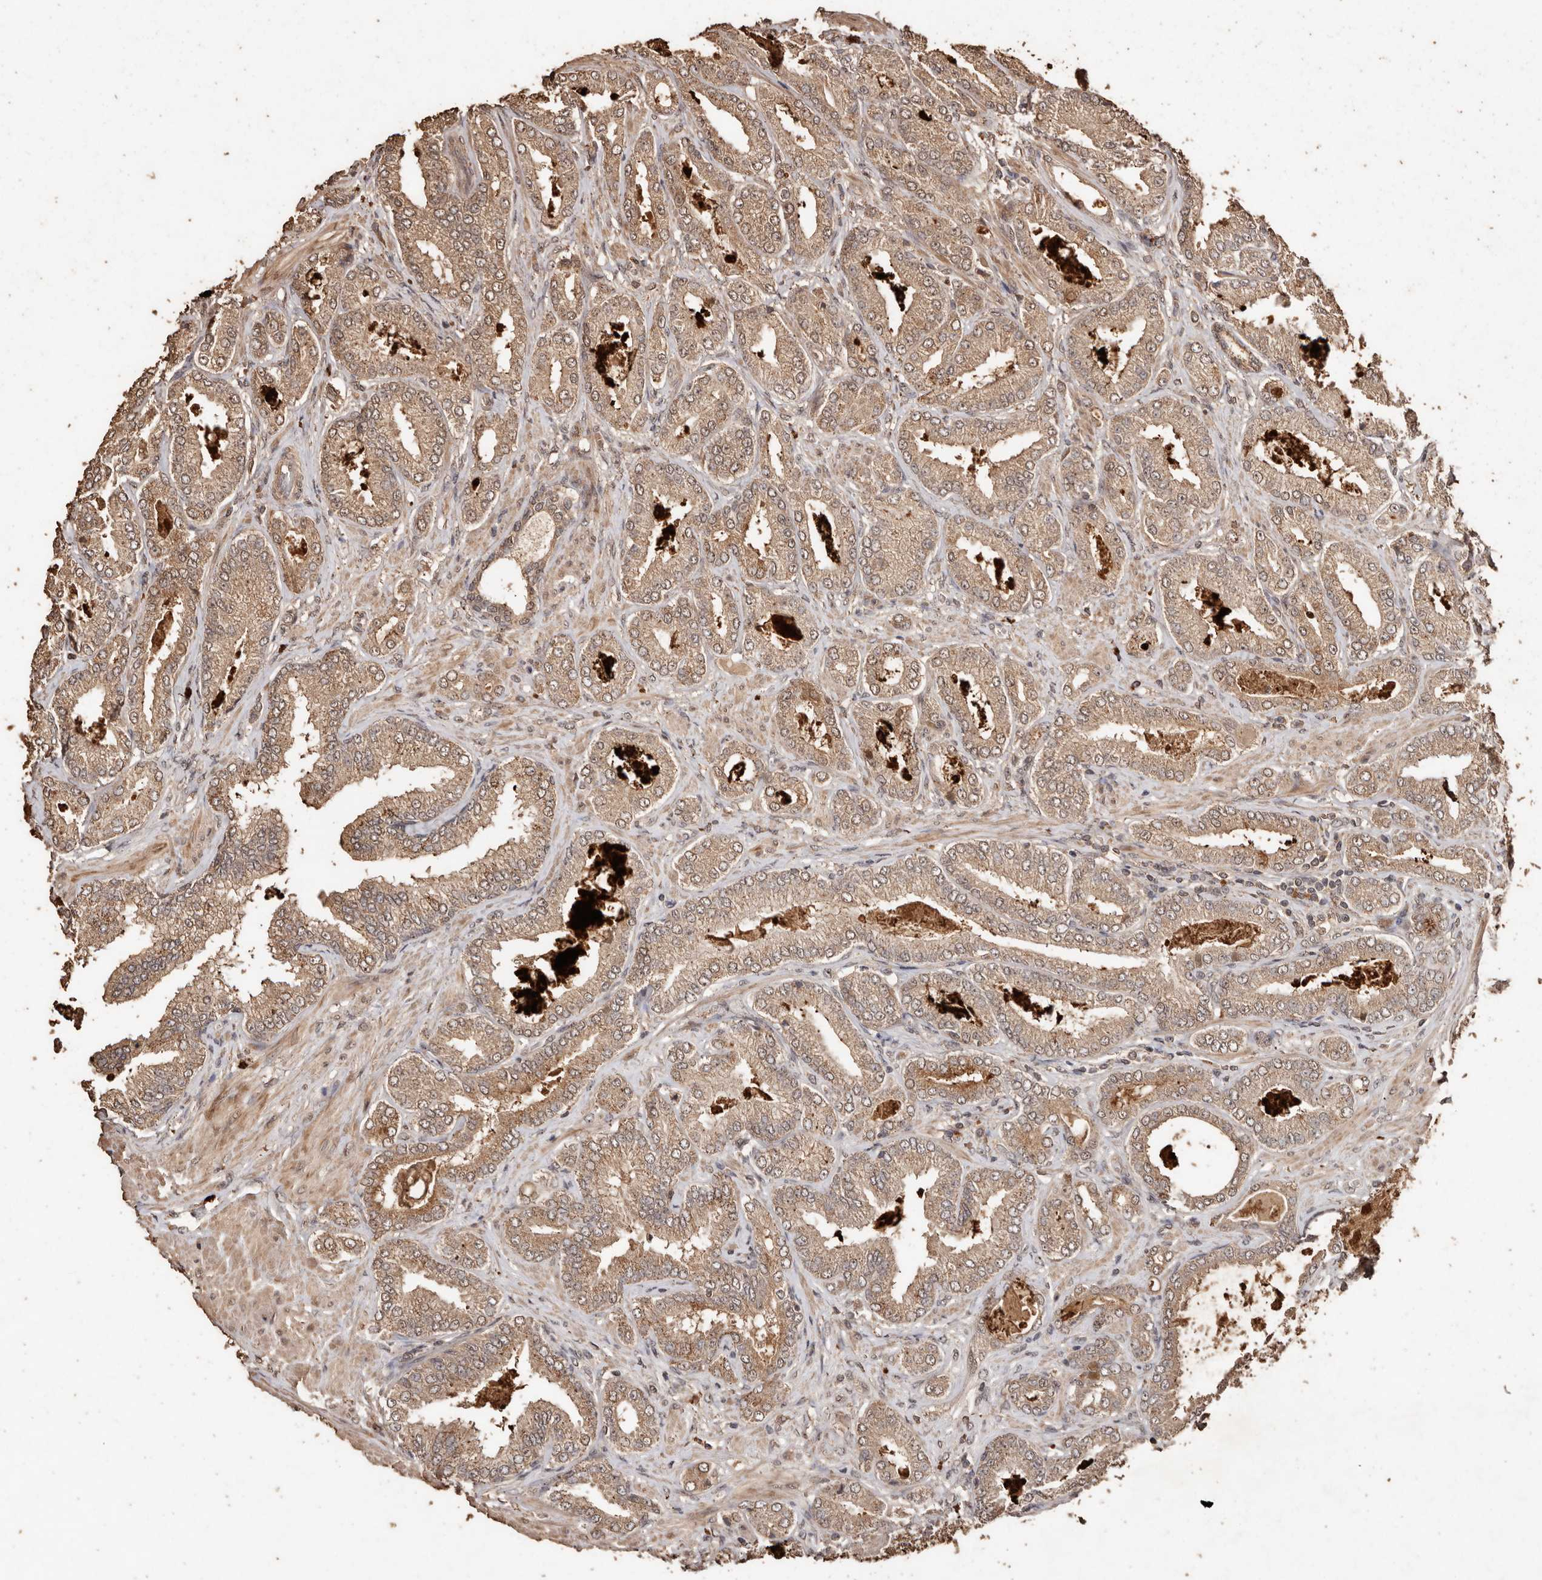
{"staining": {"intensity": "moderate", "quantity": ">75%", "location": "cytoplasmic/membranous,nuclear"}, "tissue": "prostate cancer", "cell_type": "Tumor cells", "image_type": "cancer", "snomed": [{"axis": "morphology", "description": "Adenocarcinoma, Low grade"}, {"axis": "topography", "description": "Prostate"}], "caption": "A brown stain highlights moderate cytoplasmic/membranous and nuclear staining of a protein in human prostate cancer tumor cells.", "gene": "PKDCC", "patient": {"sex": "male", "age": 63}}